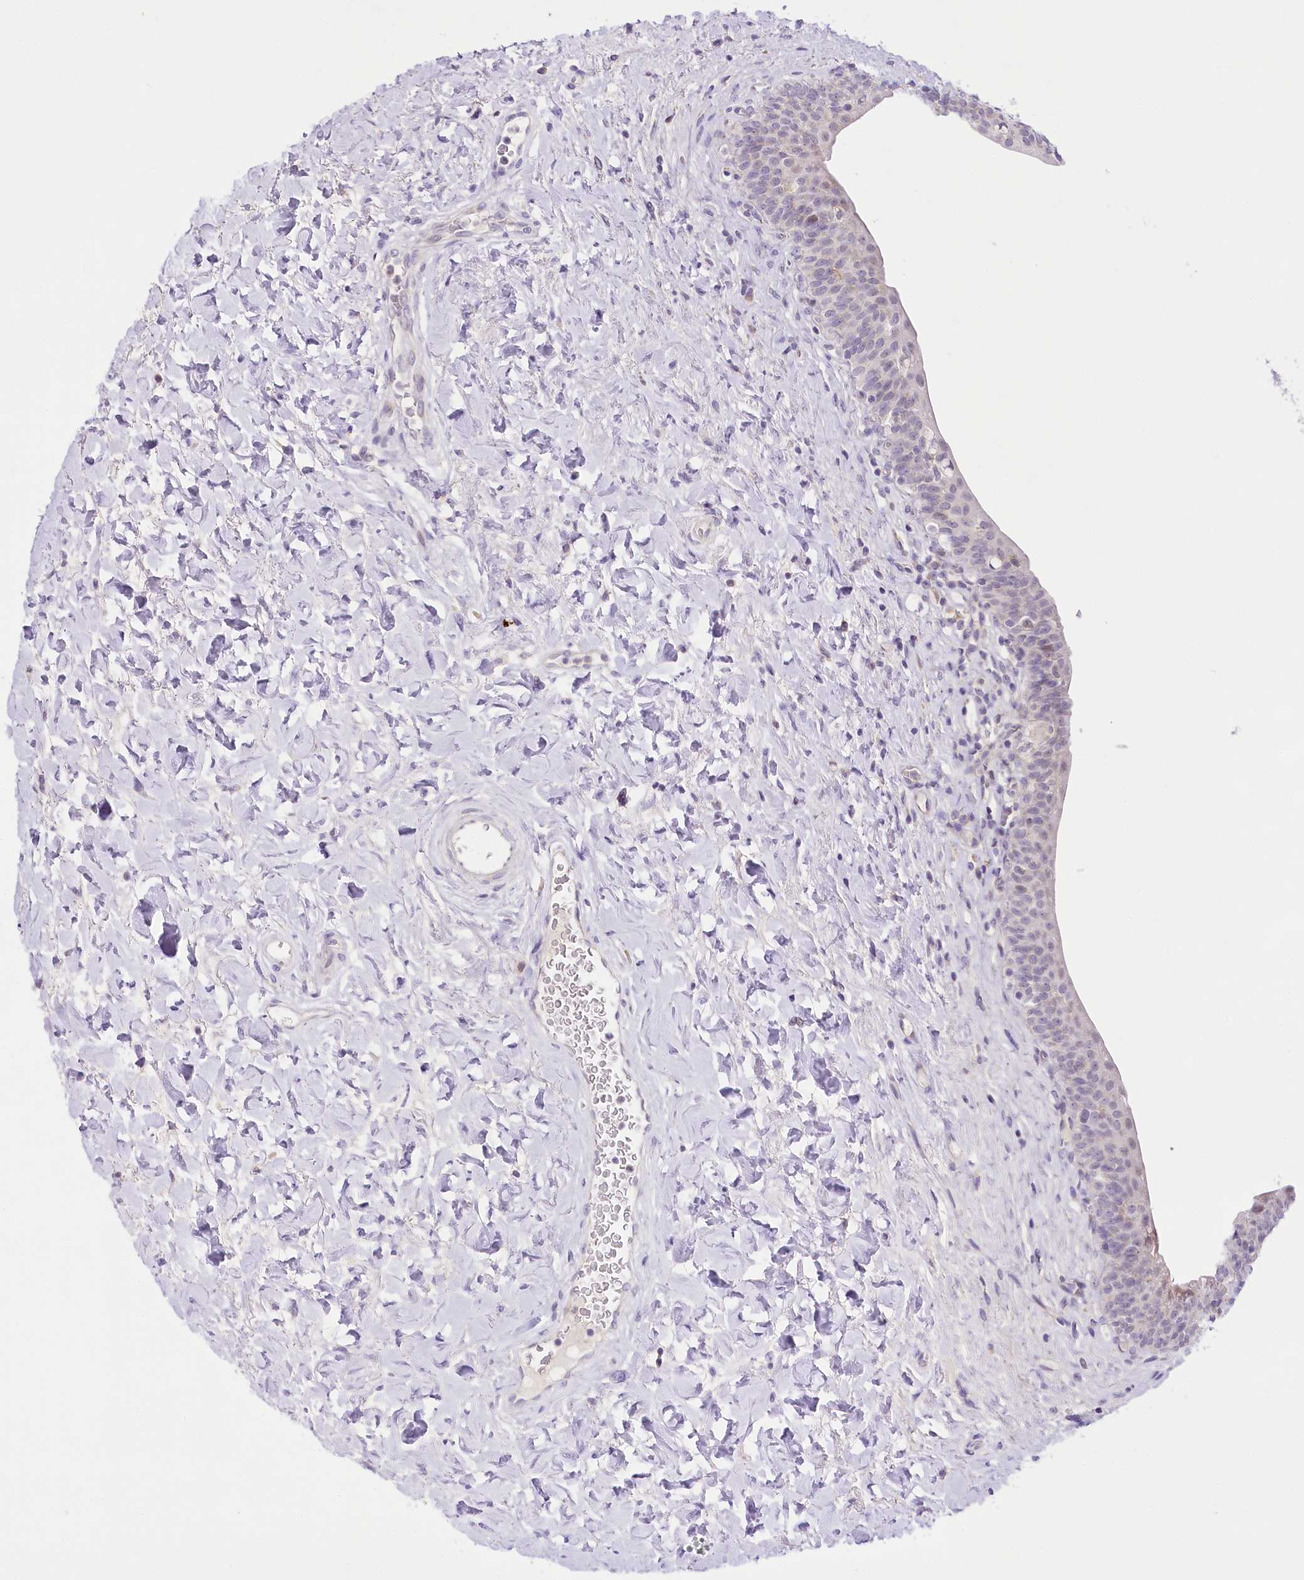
{"staining": {"intensity": "weak", "quantity": "<25%", "location": "cytoplasmic/membranous,nuclear"}, "tissue": "urinary bladder", "cell_type": "Urothelial cells", "image_type": "normal", "snomed": [{"axis": "morphology", "description": "Normal tissue, NOS"}, {"axis": "topography", "description": "Urinary bladder"}], "caption": "Unremarkable urinary bladder was stained to show a protein in brown. There is no significant positivity in urothelial cells. (DAB IHC, high magnification).", "gene": "CCDC30", "patient": {"sex": "male", "age": 83}}